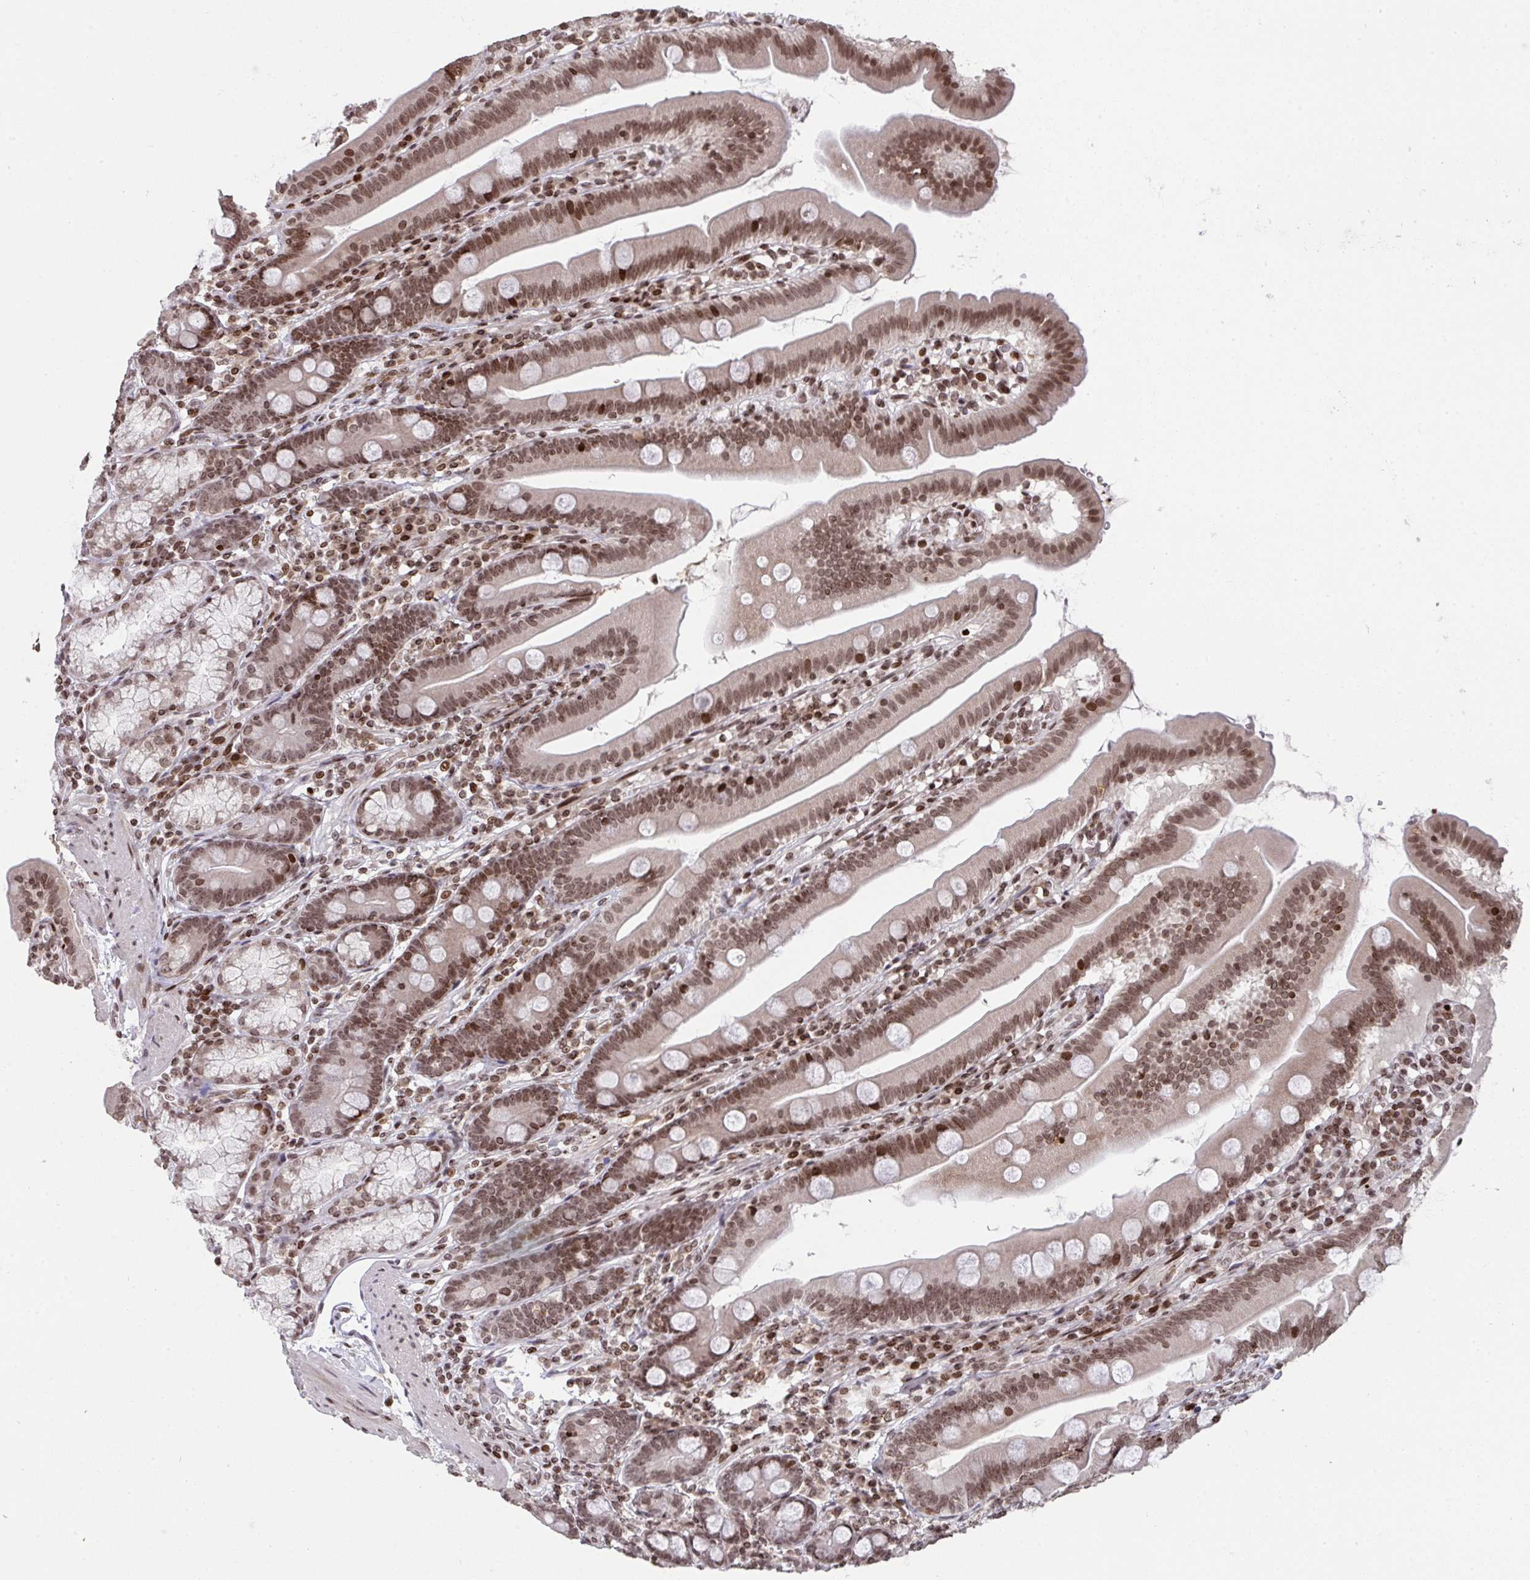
{"staining": {"intensity": "moderate", "quantity": ">75%", "location": "nuclear"}, "tissue": "duodenum", "cell_type": "Glandular cells", "image_type": "normal", "snomed": [{"axis": "morphology", "description": "Normal tissue, NOS"}, {"axis": "topography", "description": "Duodenum"}], "caption": "High-power microscopy captured an immunohistochemistry (IHC) histopathology image of benign duodenum, revealing moderate nuclear positivity in approximately >75% of glandular cells. (Brightfield microscopy of DAB IHC at high magnification).", "gene": "NIP7", "patient": {"sex": "female", "age": 67}}